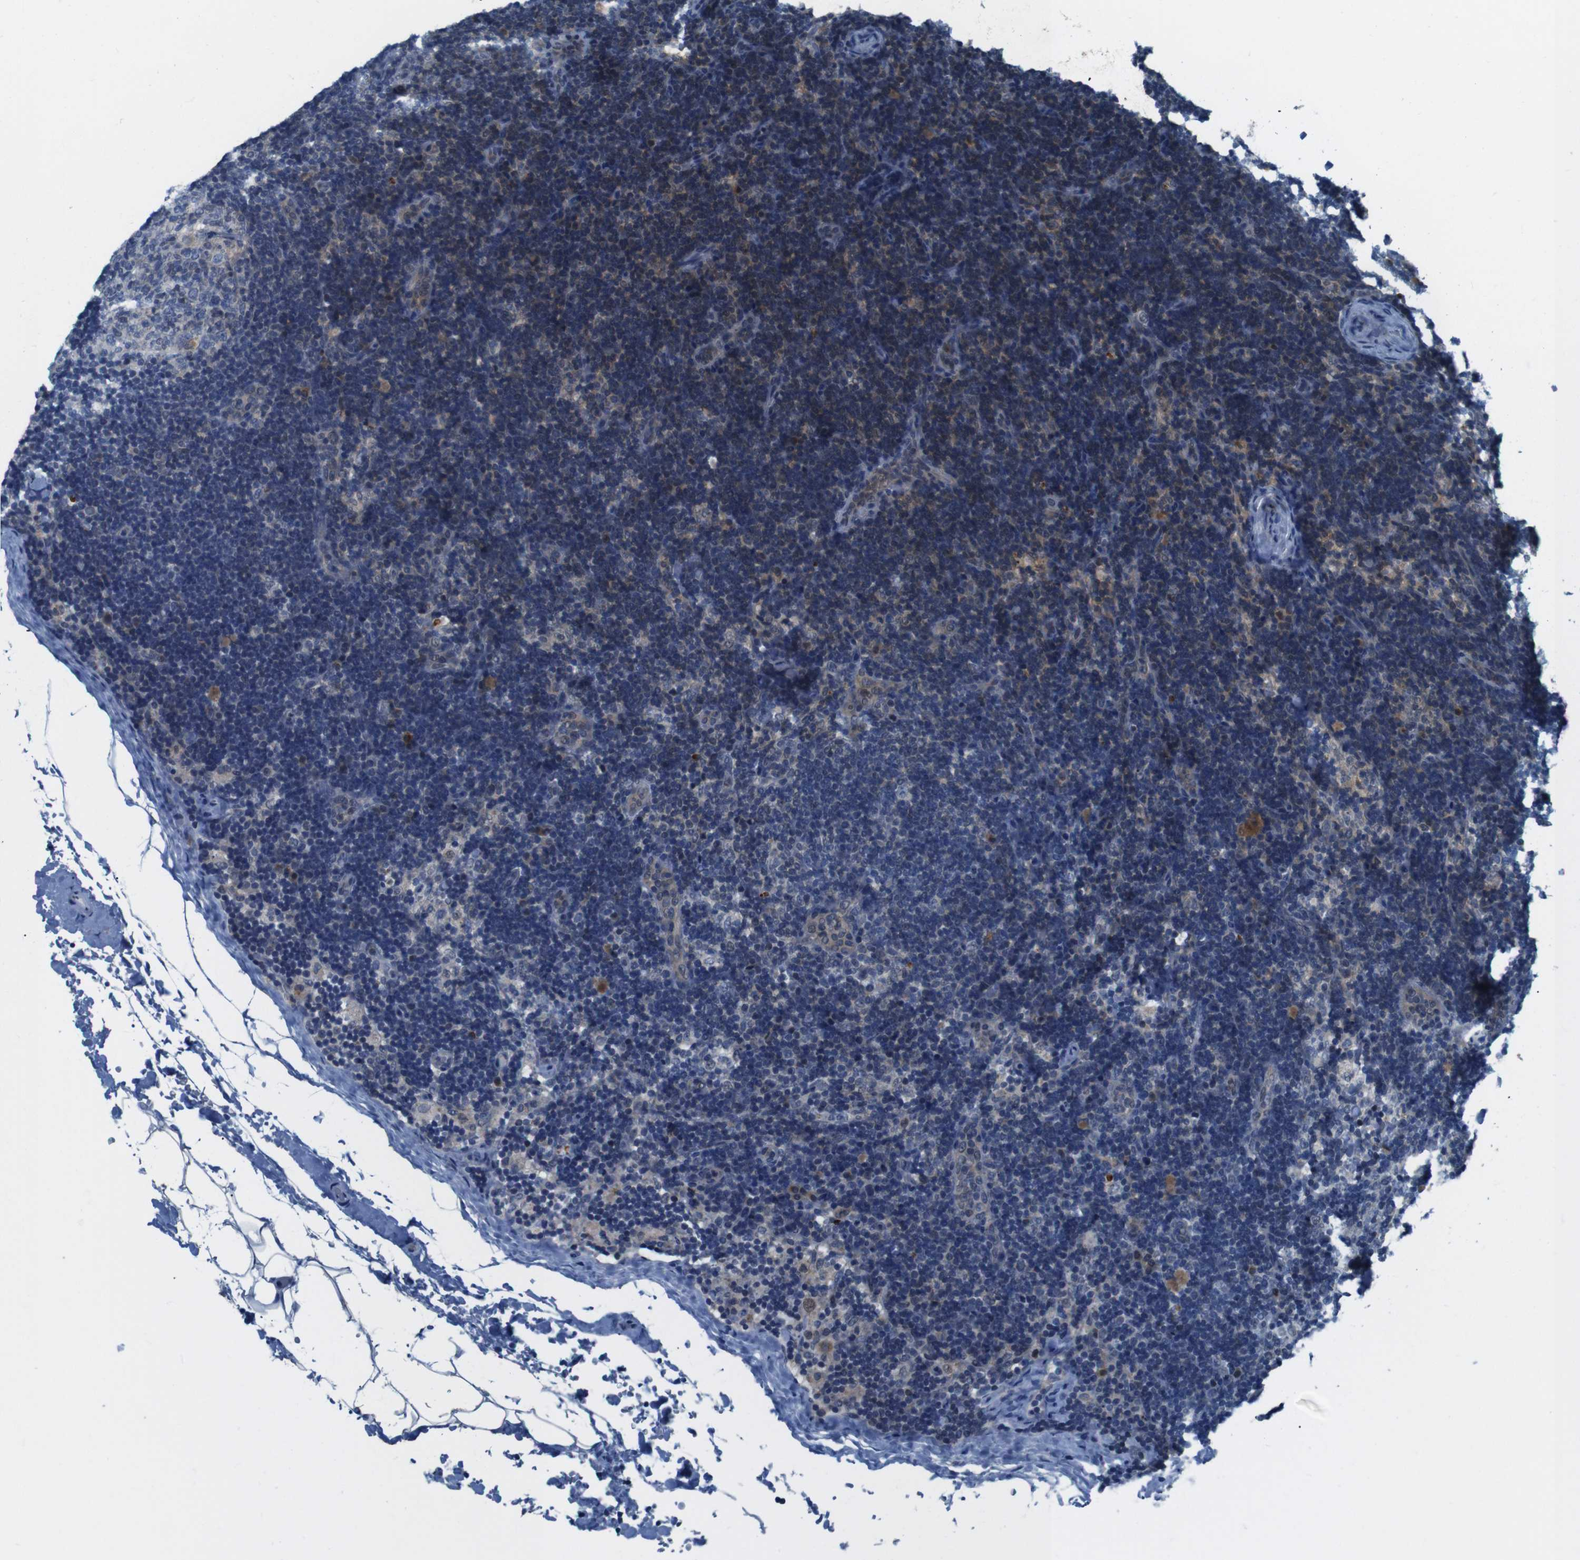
{"staining": {"intensity": "negative", "quantity": "none", "location": "none"}, "tissue": "lymph node", "cell_type": "Germinal center cells", "image_type": "normal", "snomed": [{"axis": "morphology", "description": "Normal tissue, NOS"}, {"axis": "topography", "description": "Lymph node"}], "caption": "Immunohistochemistry (IHC) of unremarkable lymph node exhibits no expression in germinal center cells. The staining is performed using DAB brown chromogen with nuclei counter-stained in using hematoxylin.", "gene": "LRP5", "patient": {"sex": "female", "age": 14}}